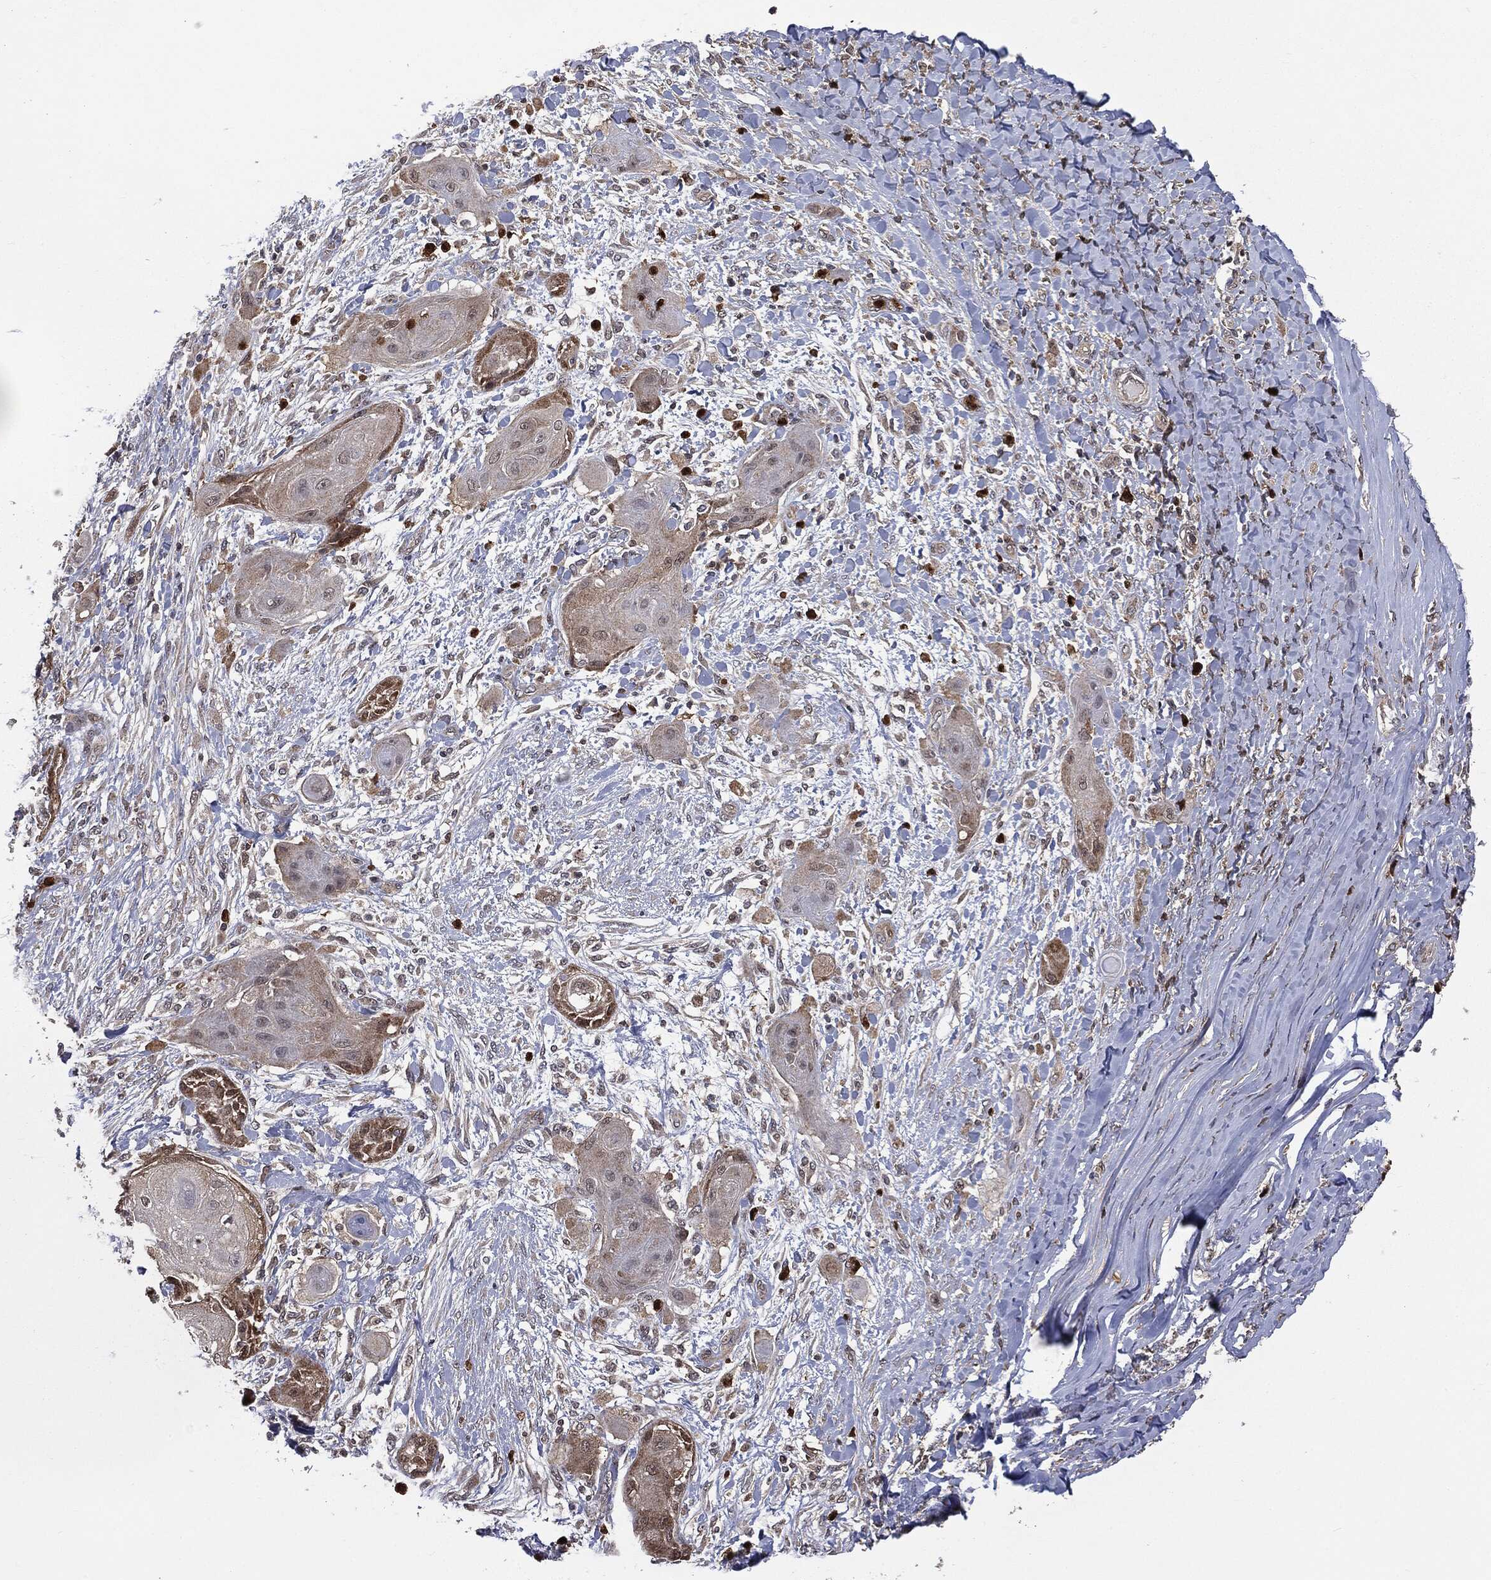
{"staining": {"intensity": "negative", "quantity": "none", "location": "none"}, "tissue": "skin cancer", "cell_type": "Tumor cells", "image_type": "cancer", "snomed": [{"axis": "morphology", "description": "Squamous cell carcinoma, NOS"}, {"axis": "topography", "description": "Skin"}], "caption": "This is an IHC image of human skin cancer (squamous cell carcinoma). There is no expression in tumor cells.", "gene": "GPI", "patient": {"sex": "male", "age": 62}}